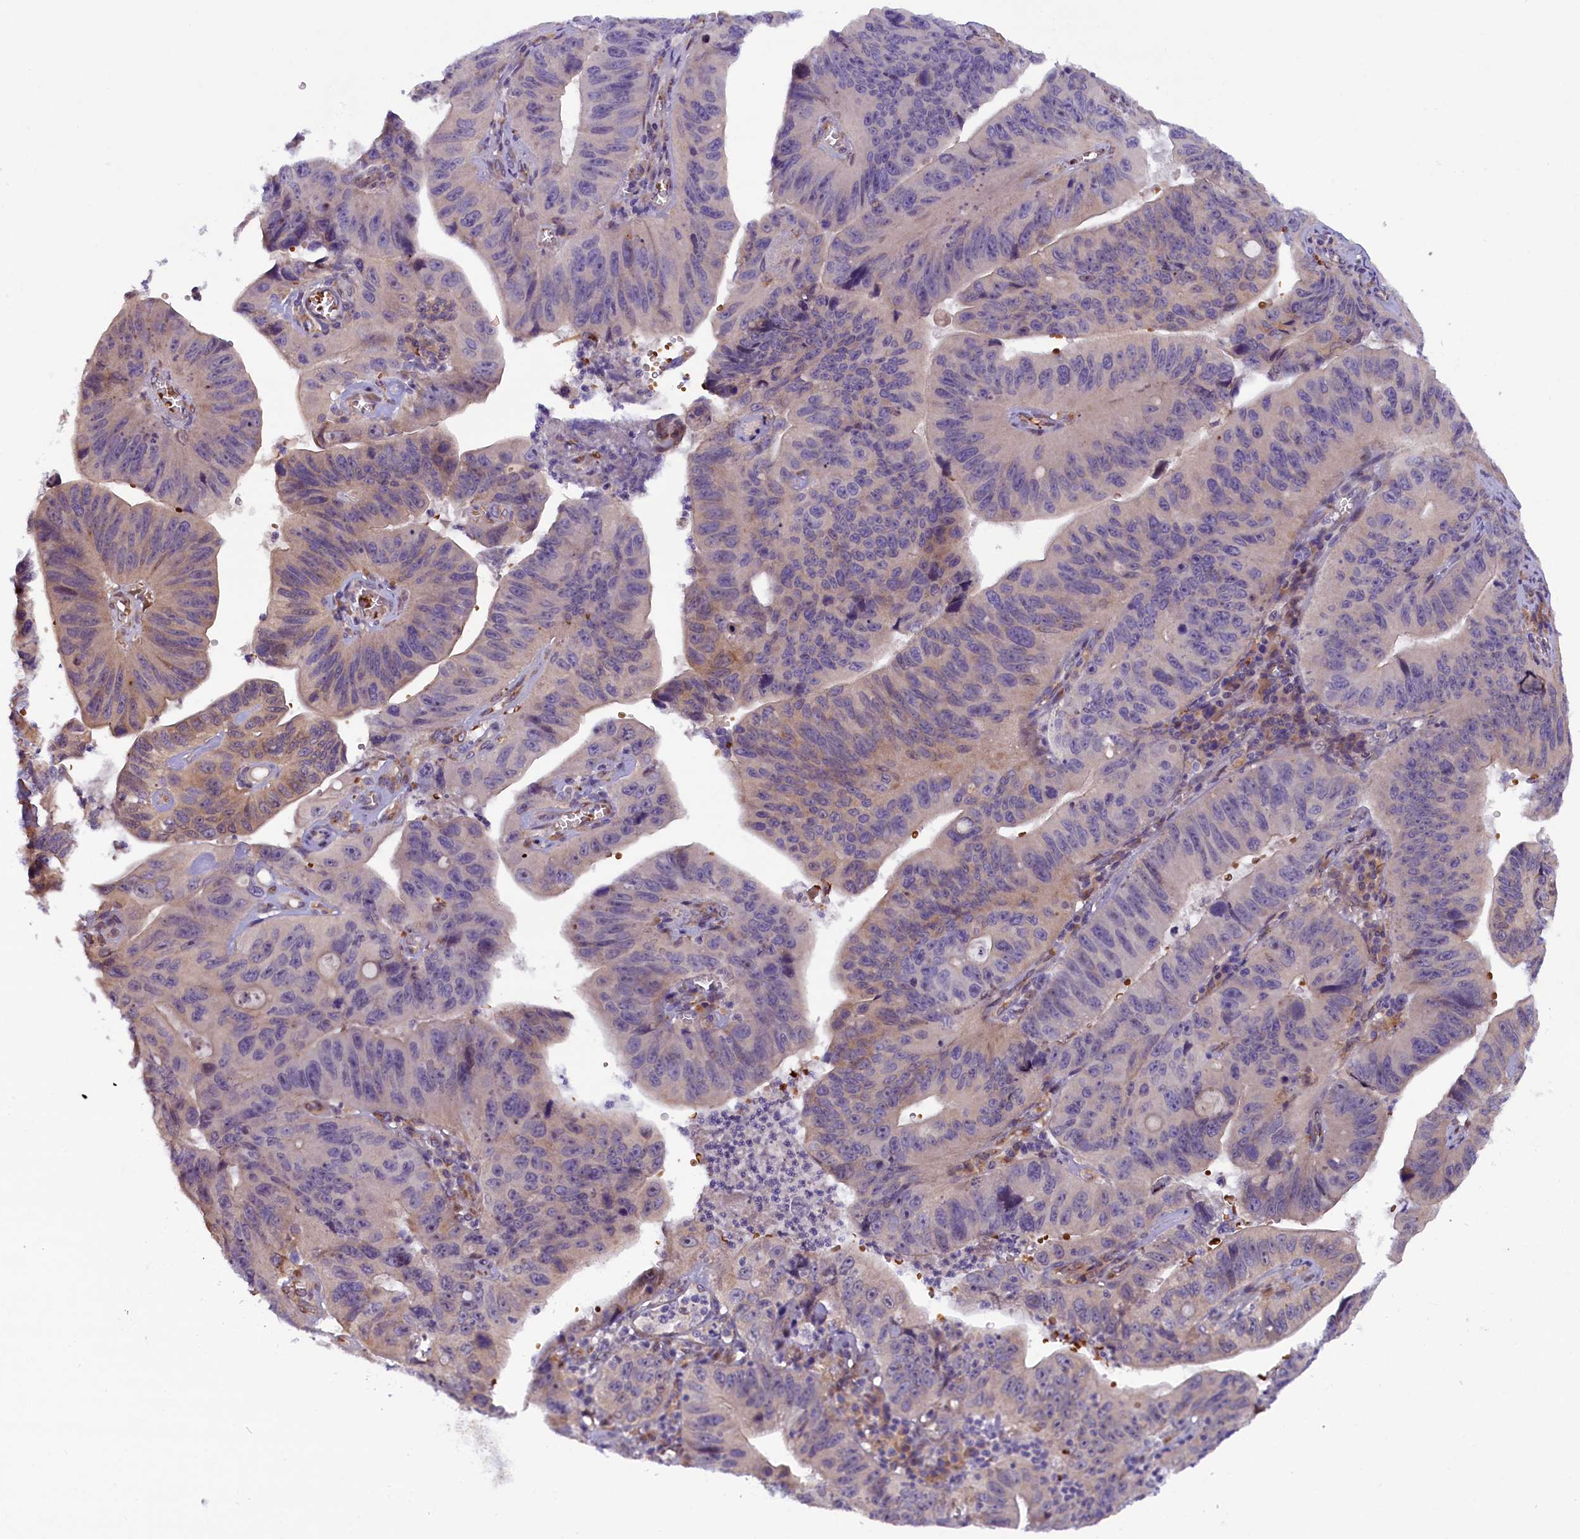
{"staining": {"intensity": "weak", "quantity": "<25%", "location": "cytoplasmic/membranous"}, "tissue": "stomach cancer", "cell_type": "Tumor cells", "image_type": "cancer", "snomed": [{"axis": "morphology", "description": "Adenocarcinoma, NOS"}, {"axis": "topography", "description": "Stomach"}], "caption": "Immunohistochemistry of stomach cancer shows no expression in tumor cells.", "gene": "CCDC9B", "patient": {"sex": "male", "age": 59}}